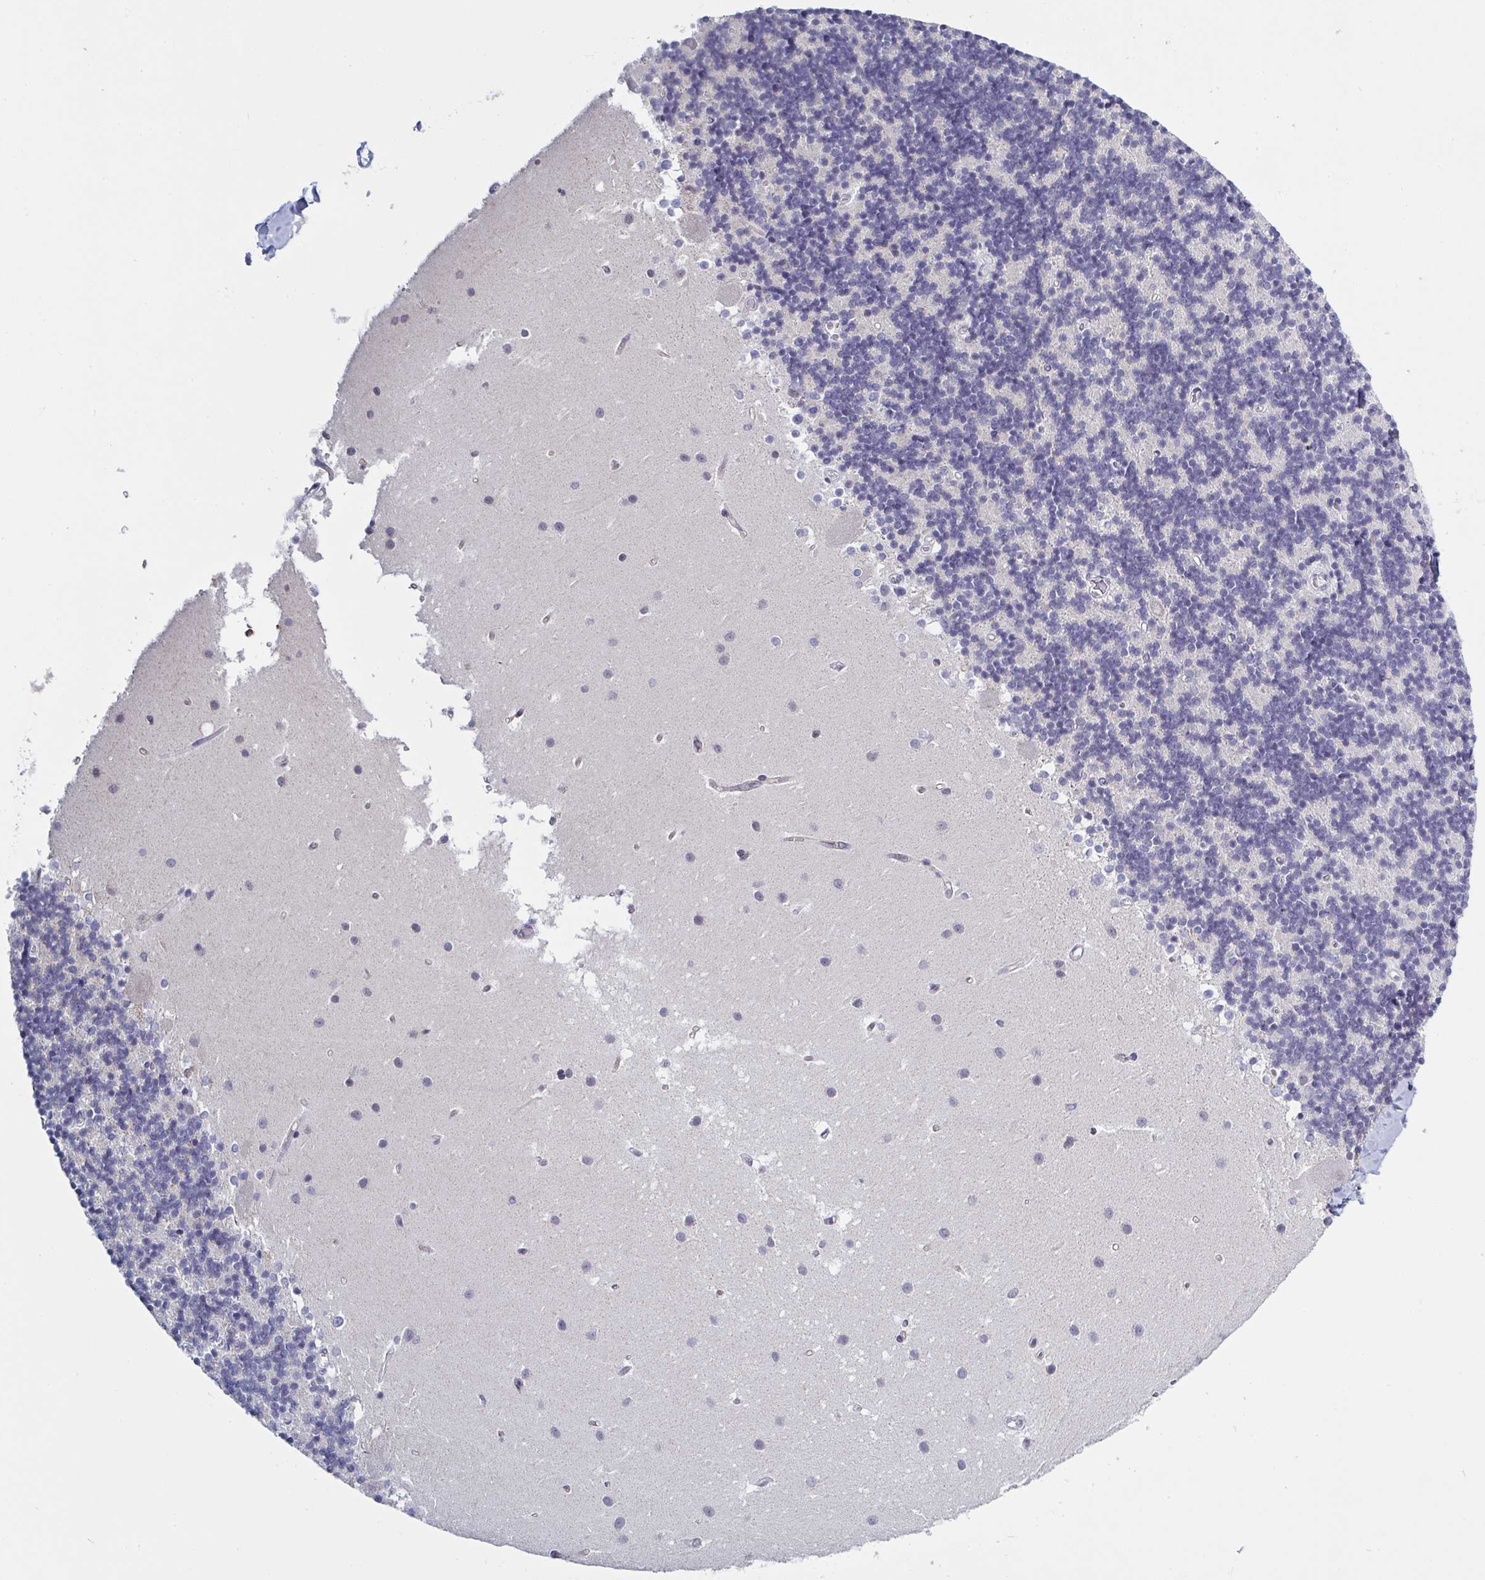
{"staining": {"intensity": "weak", "quantity": "<25%", "location": "cytoplasmic/membranous"}, "tissue": "cerebellum", "cell_type": "Cells in granular layer", "image_type": "normal", "snomed": [{"axis": "morphology", "description": "Normal tissue, NOS"}, {"axis": "topography", "description": "Cerebellum"}], "caption": "There is no significant expression in cells in granular layer of cerebellum. (DAB IHC with hematoxylin counter stain).", "gene": "KDM4D", "patient": {"sex": "male", "age": 54}}